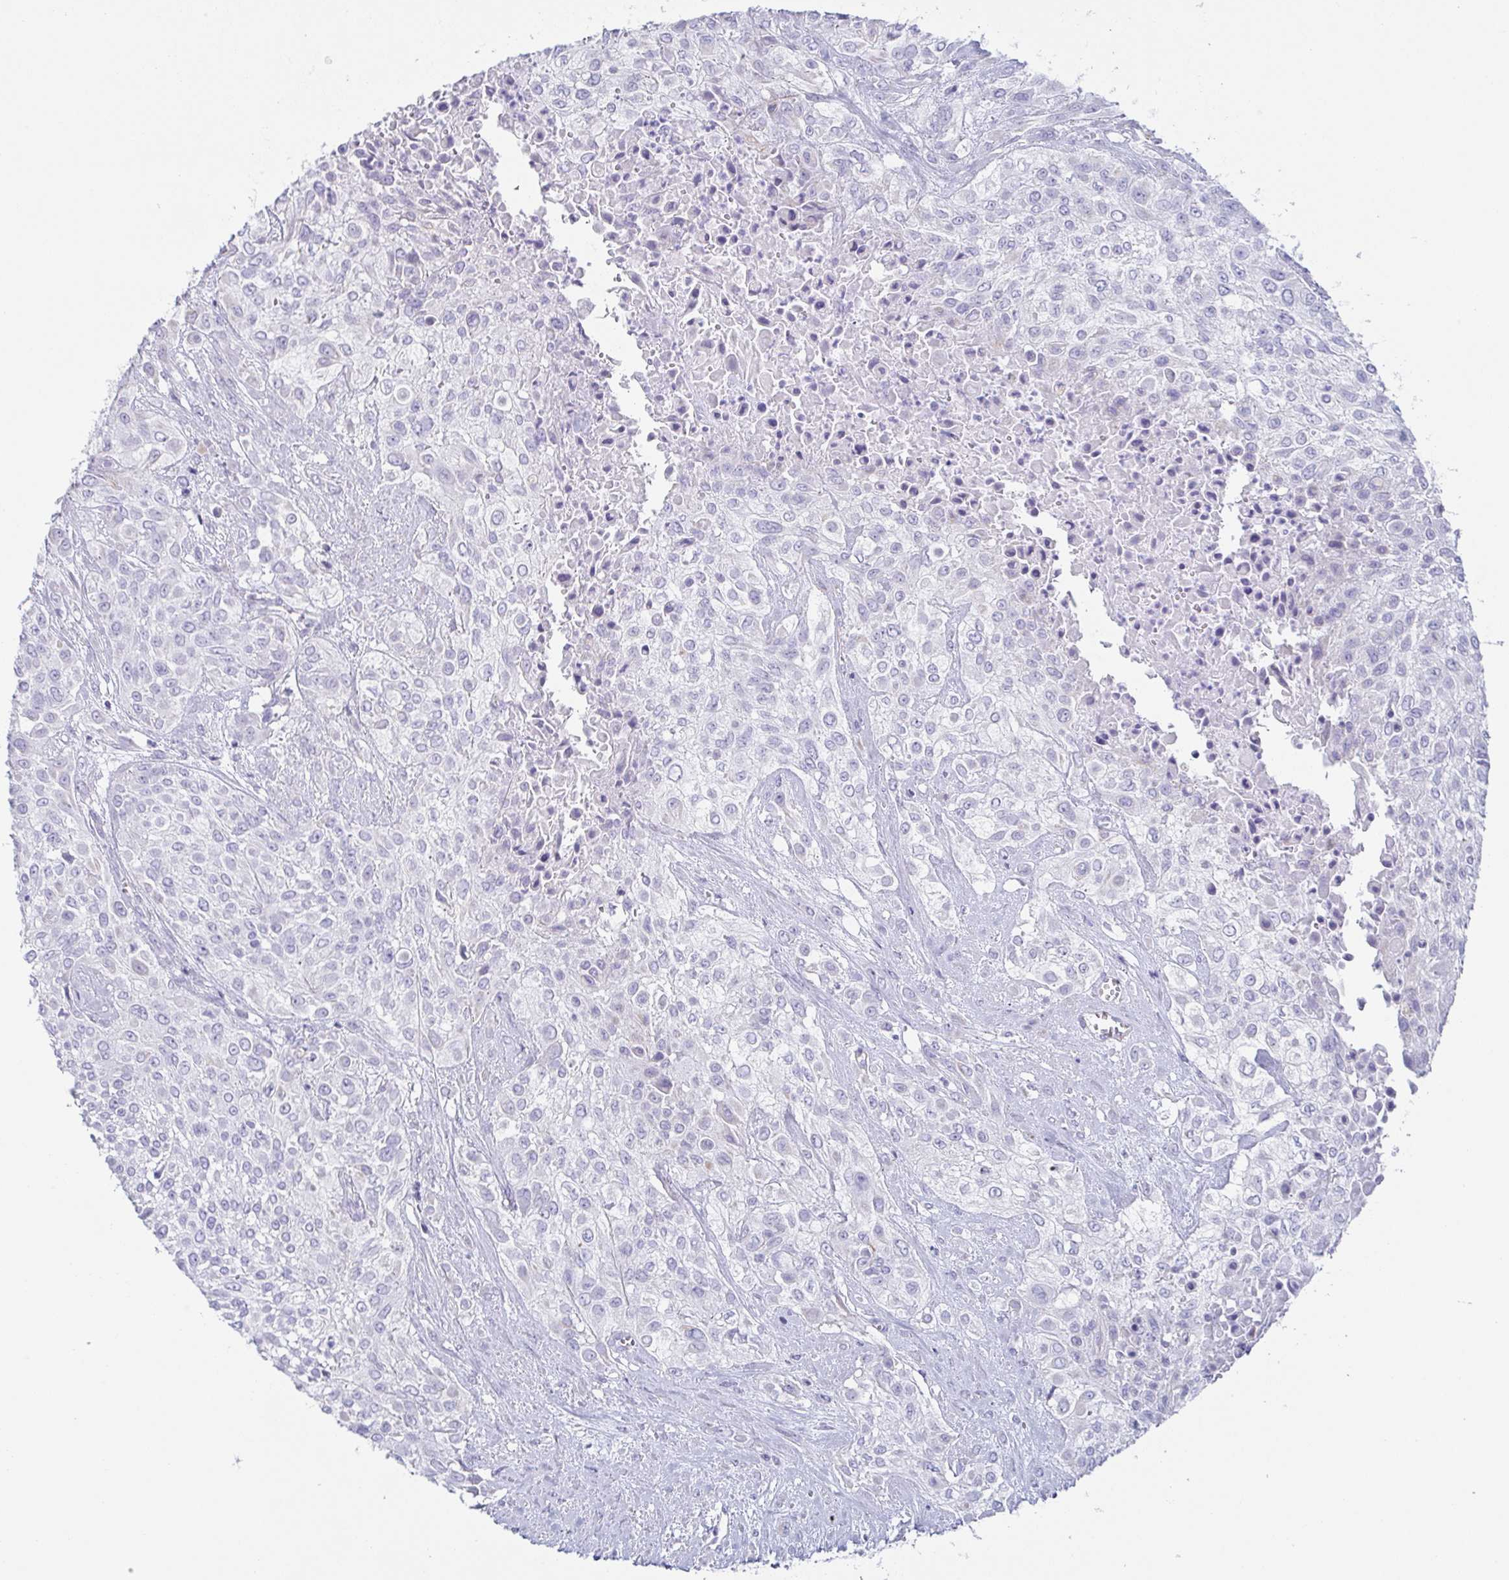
{"staining": {"intensity": "negative", "quantity": "none", "location": "none"}, "tissue": "urothelial cancer", "cell_type": "Tumor cells", "image_type": "cancer", "snomed": [{"axis": "morphology", "description": "Urothelial carcinoma, High grade"}, {"axis": "topography", "description": "Urinary bladder"}], "caption": "Photomicrograph shows no protein staining in tumor cells of urothelial cancer tissue.", "gene": "PRR27", "patient": {"sex": "male", "age": 57}}